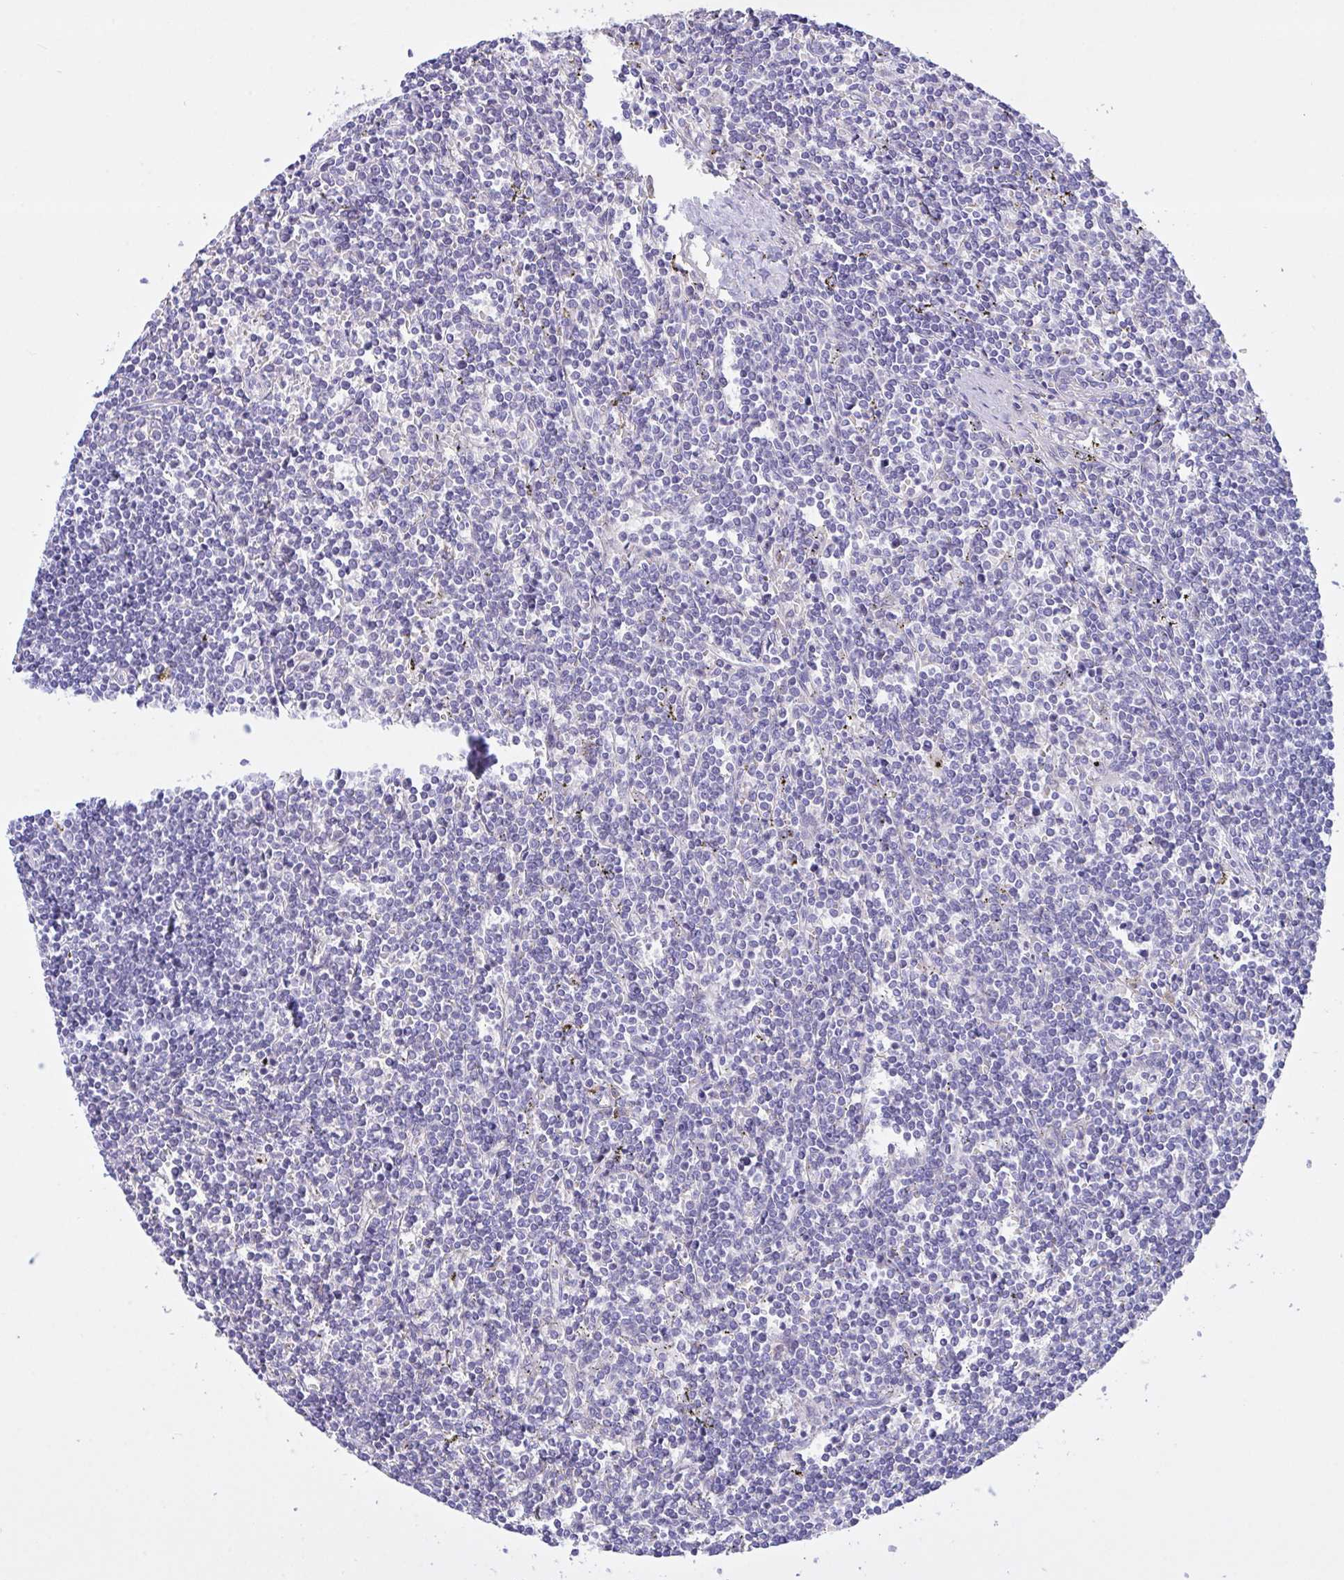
{"staining": {"intensity": "negative", "quantity": "none", "location": "none"}, "tissue": "lymphoma", "cell_type": "Tumor cells", "image_type": "cancer", "snomed": [{"axis": "morphology", "description": "Malignant lymphoma, non-Hodgkin's type, Low grade"}, {"axis": "topography", "description": "Spleen"}], "caption": "The IHC histopathology image has no significant staining in tumor cells of malignant lymphoma, non-Hodgkin's type (low-grade) tissue.", "gene": "FAM86B1", "patient": {"sex": "male", "age": 78}}